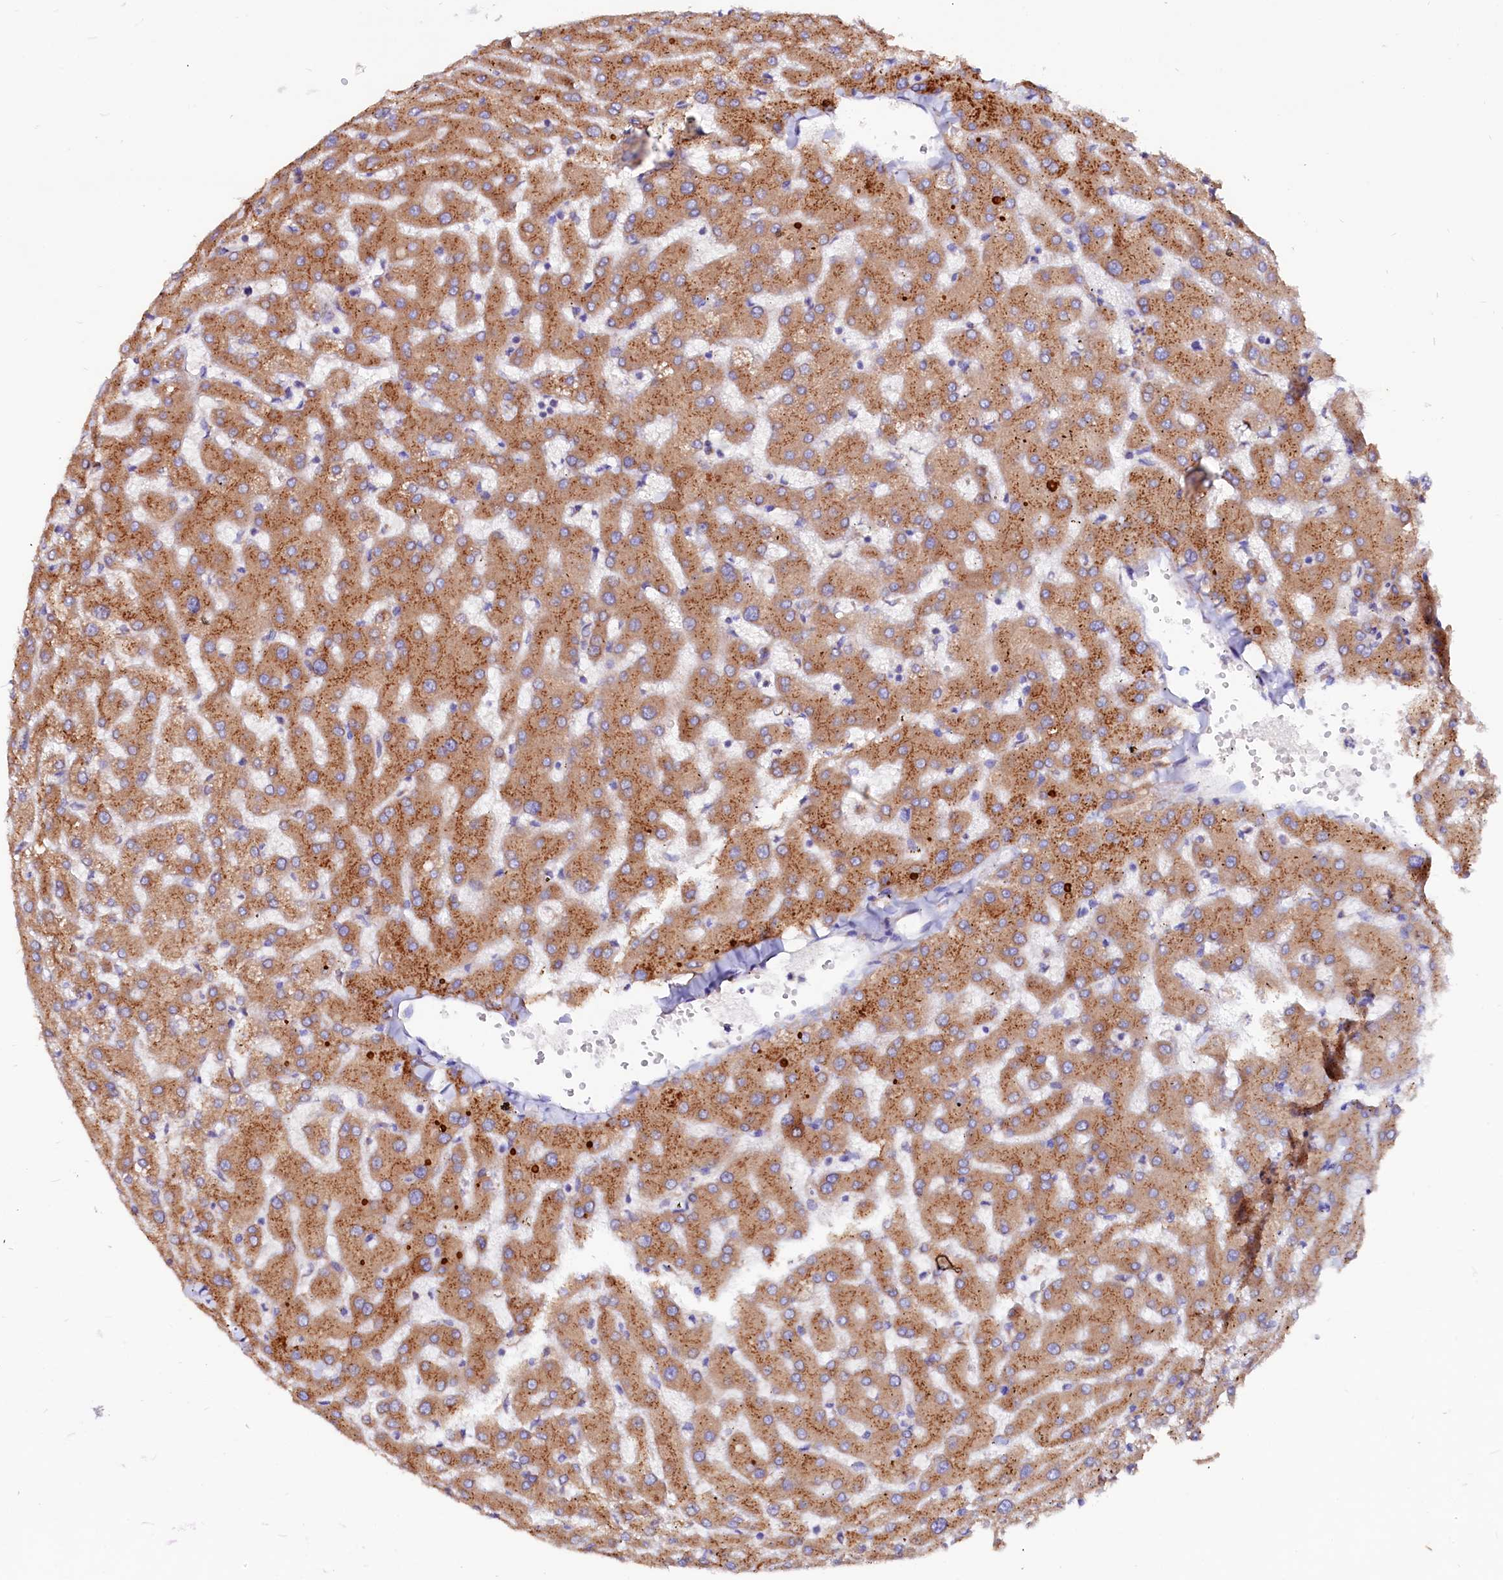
{"staining": {"intensity": "moderate", "quantity": ">75%", "location": "cytoplasmic/membranous"}, "tissue": "liver", "cell_type": "Cholangiocytes", "image_type": "normal", "snomed": [{"axis": "morphology", "description": "Normal tissue, NOS"}, {"axis": "topography", "description": "Liver"}], "caption": "The immunohistochemical stain highlights moderate cytoplasmic/membranous staining in cholangiocytes of unremarkable liver.", "gene": "LMAN1", "patient": {"sex": "female", "age": 63}}